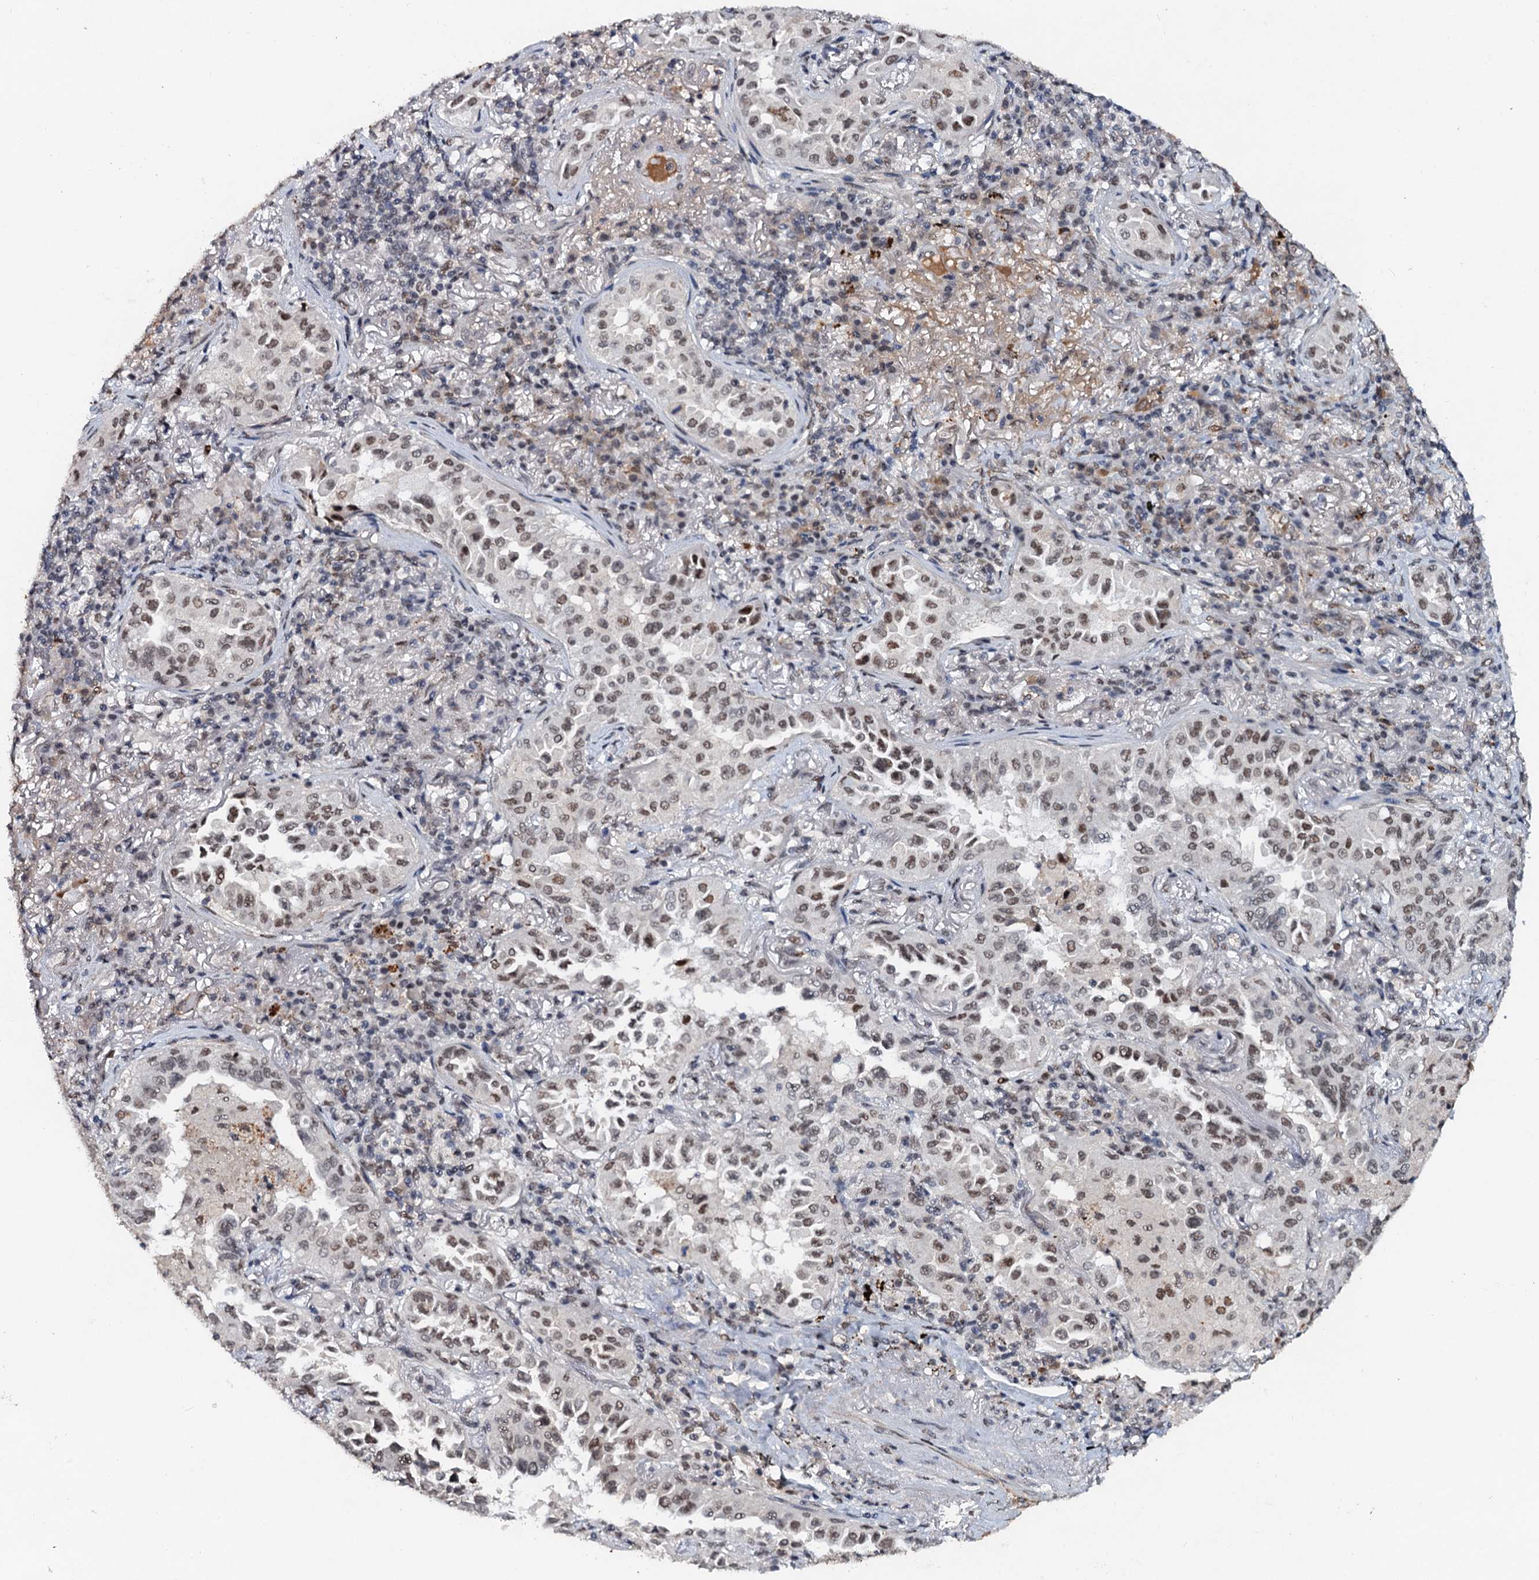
{"staining": {"intensity": "moderate", "quantity": "25%-75%", "location": "nuclear"}, "tissue": "lung cancer", "cell_type": "Tumor cells", "image_type": "cancer", "snomed": [{"axis": "morphology", "description": "Adenocarcinoma, NOS"}, {"axis": "topography", "description": "Lung"}], "caption": "Lung cancer tissue displays moderate nuclear expression in about 25%-75% of tumor cells, visualized by immunohistochemistry.", "gene": "CSTF3", "patient": {"sex": "female", "age": 69}}